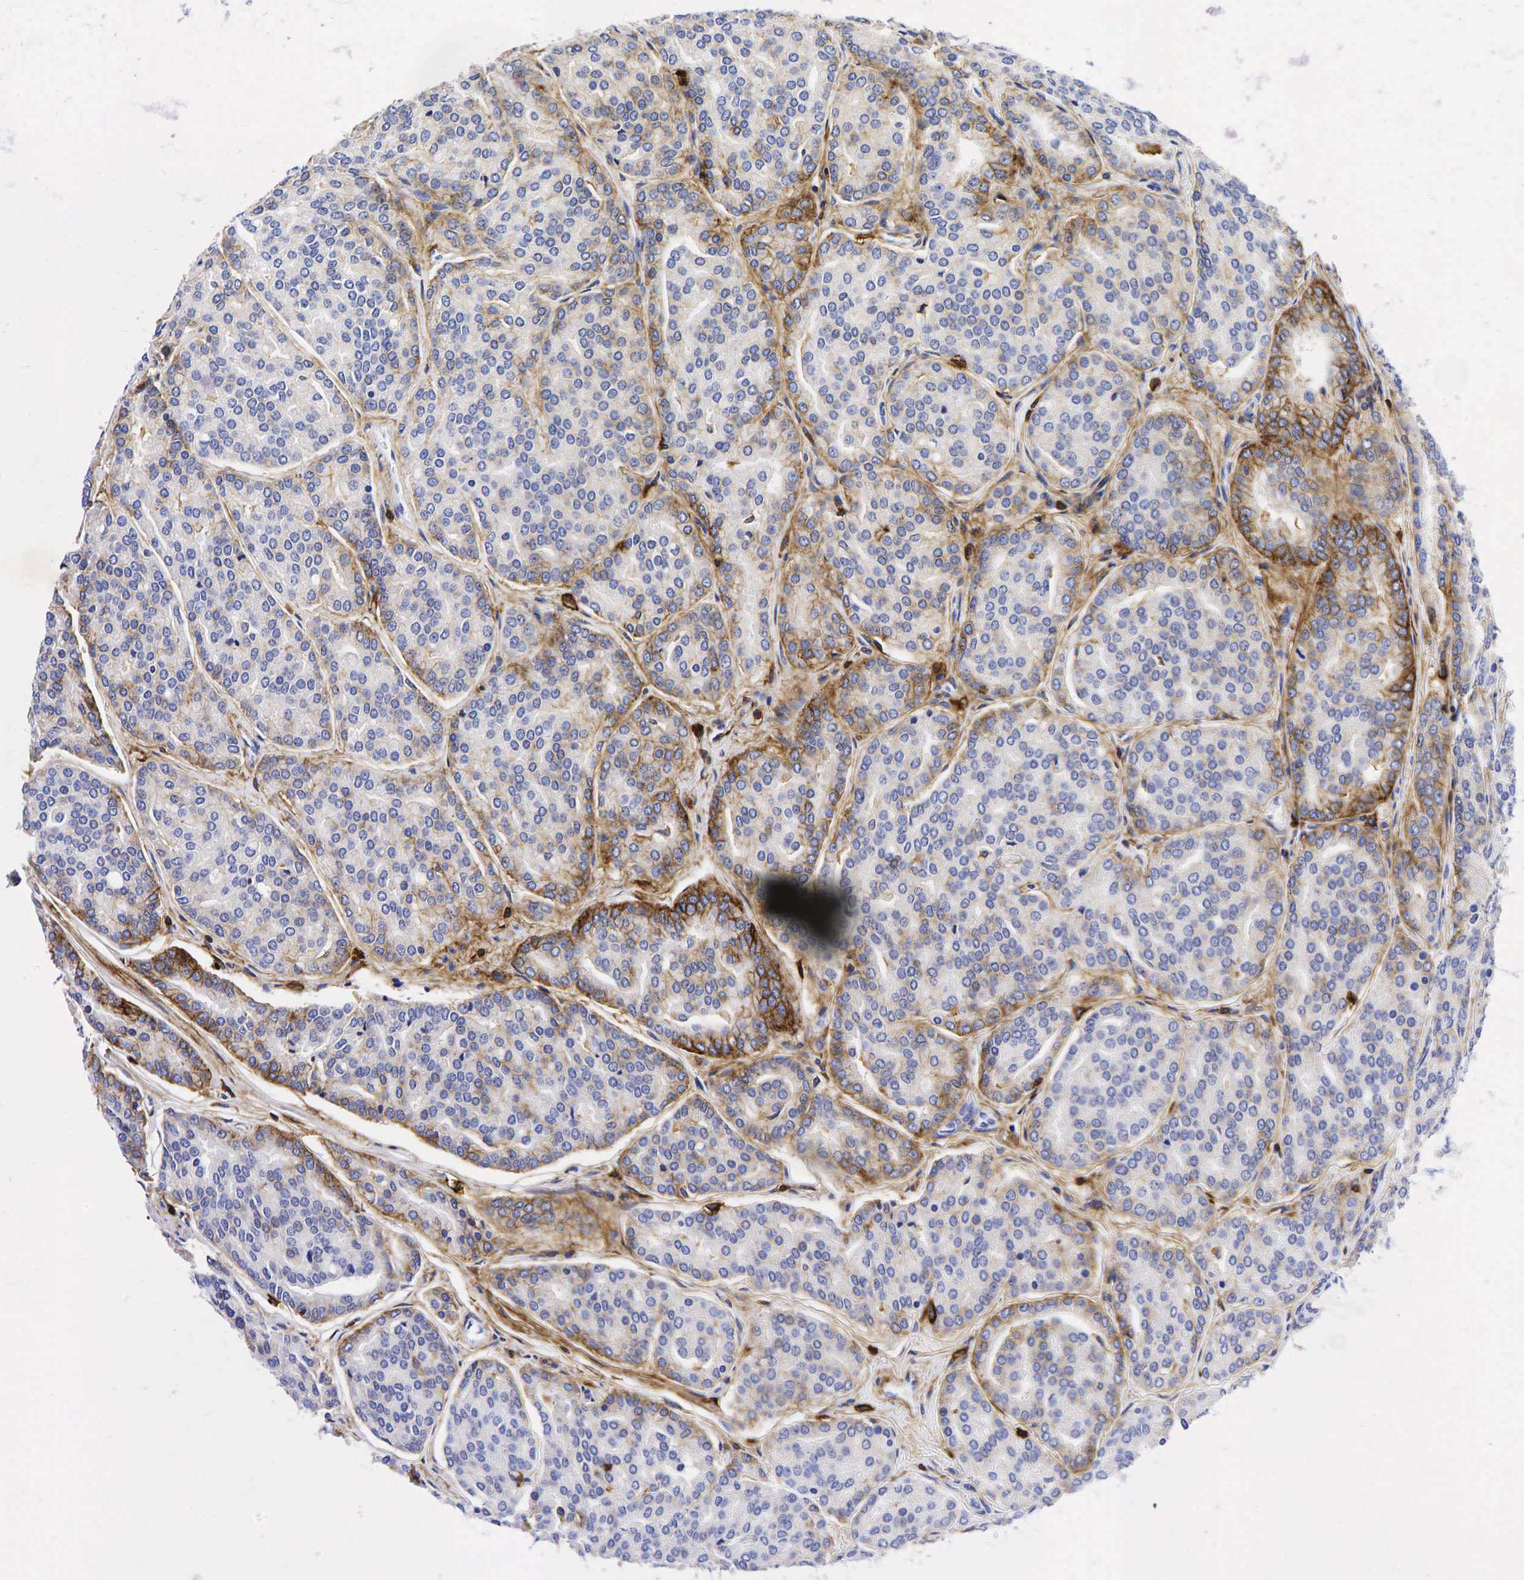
{"staining": {"intensity": "weak", "quantity": "<25%", "location": "cytoplasmic/membranous"}, "tissue": "prostate cancer", "cell_type": "Tumor cells", "image_type": "cancer", "snomed": [{"axis": "morphology", "description": "Adenocarcinoma, High grade"}, {"axis": "topography", "description": "Prostate"}], "caption": "Photomicrograph shows no significant protein staining in tumor cells of prostate cancer (adenocarcinoma (high-grade)). (Brightfield microscopy of DAB IHC at high magnification).", "gene": "CD44", "patient": {"sex": "male", "age": 64}}